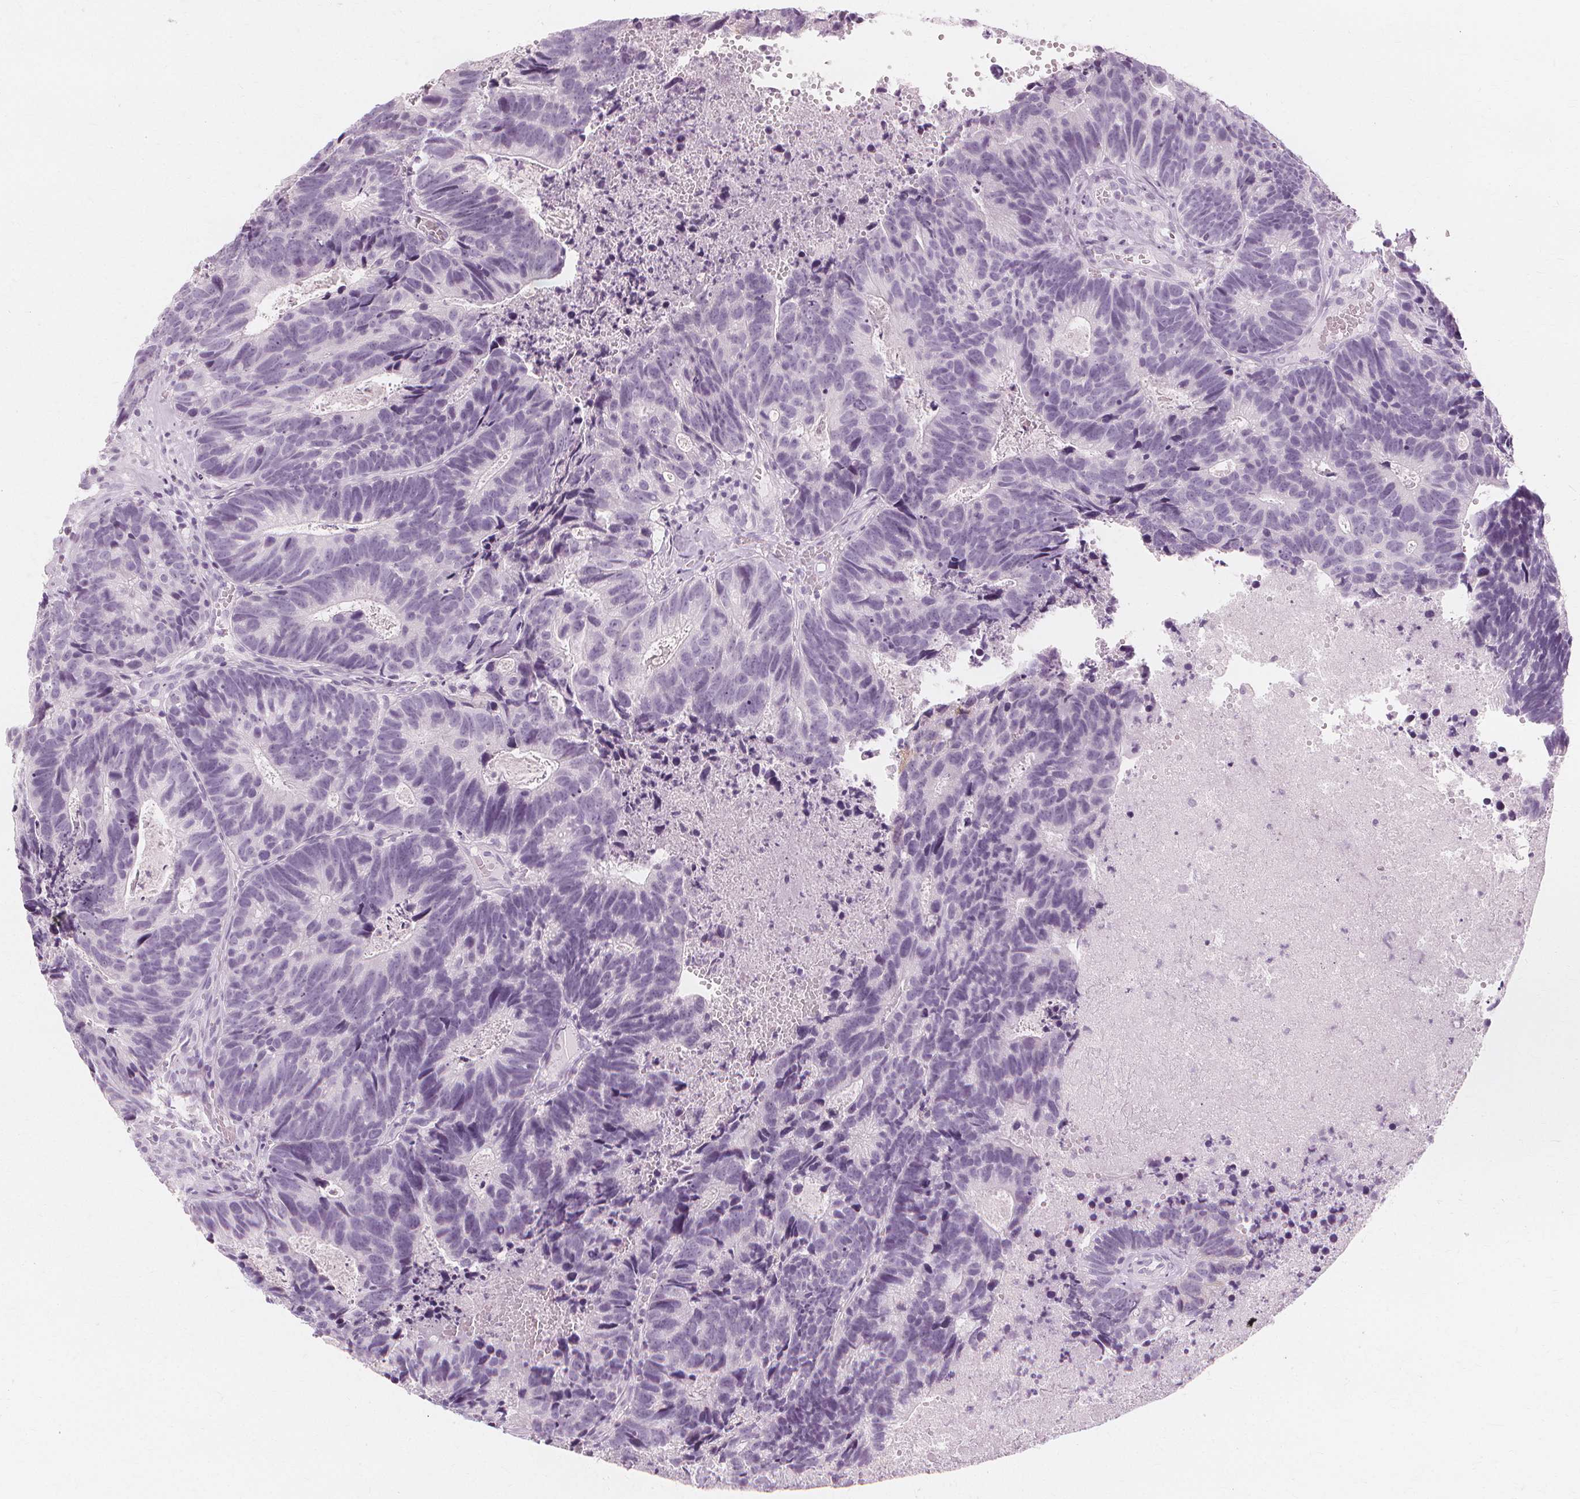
{"staining": {"intensity": "negative", "quantity": "none", "location": "none"}, "tissue": "head and neck cancer", "cell_type": "Tumor cells", "image_type": "cancer", "snomed": [{"axis": "morphology", "description": "Adenocarcinoma, NOS"}, {"axis": "topography", "description": "Head-Neck"}], "caption": "Adenocarcinoma (head and neck) was stained to show a protein in brown. There is no significant positivity in tumor cells.", "gene": "TFF1", "patient": {"sex": "male", "age": 62}}